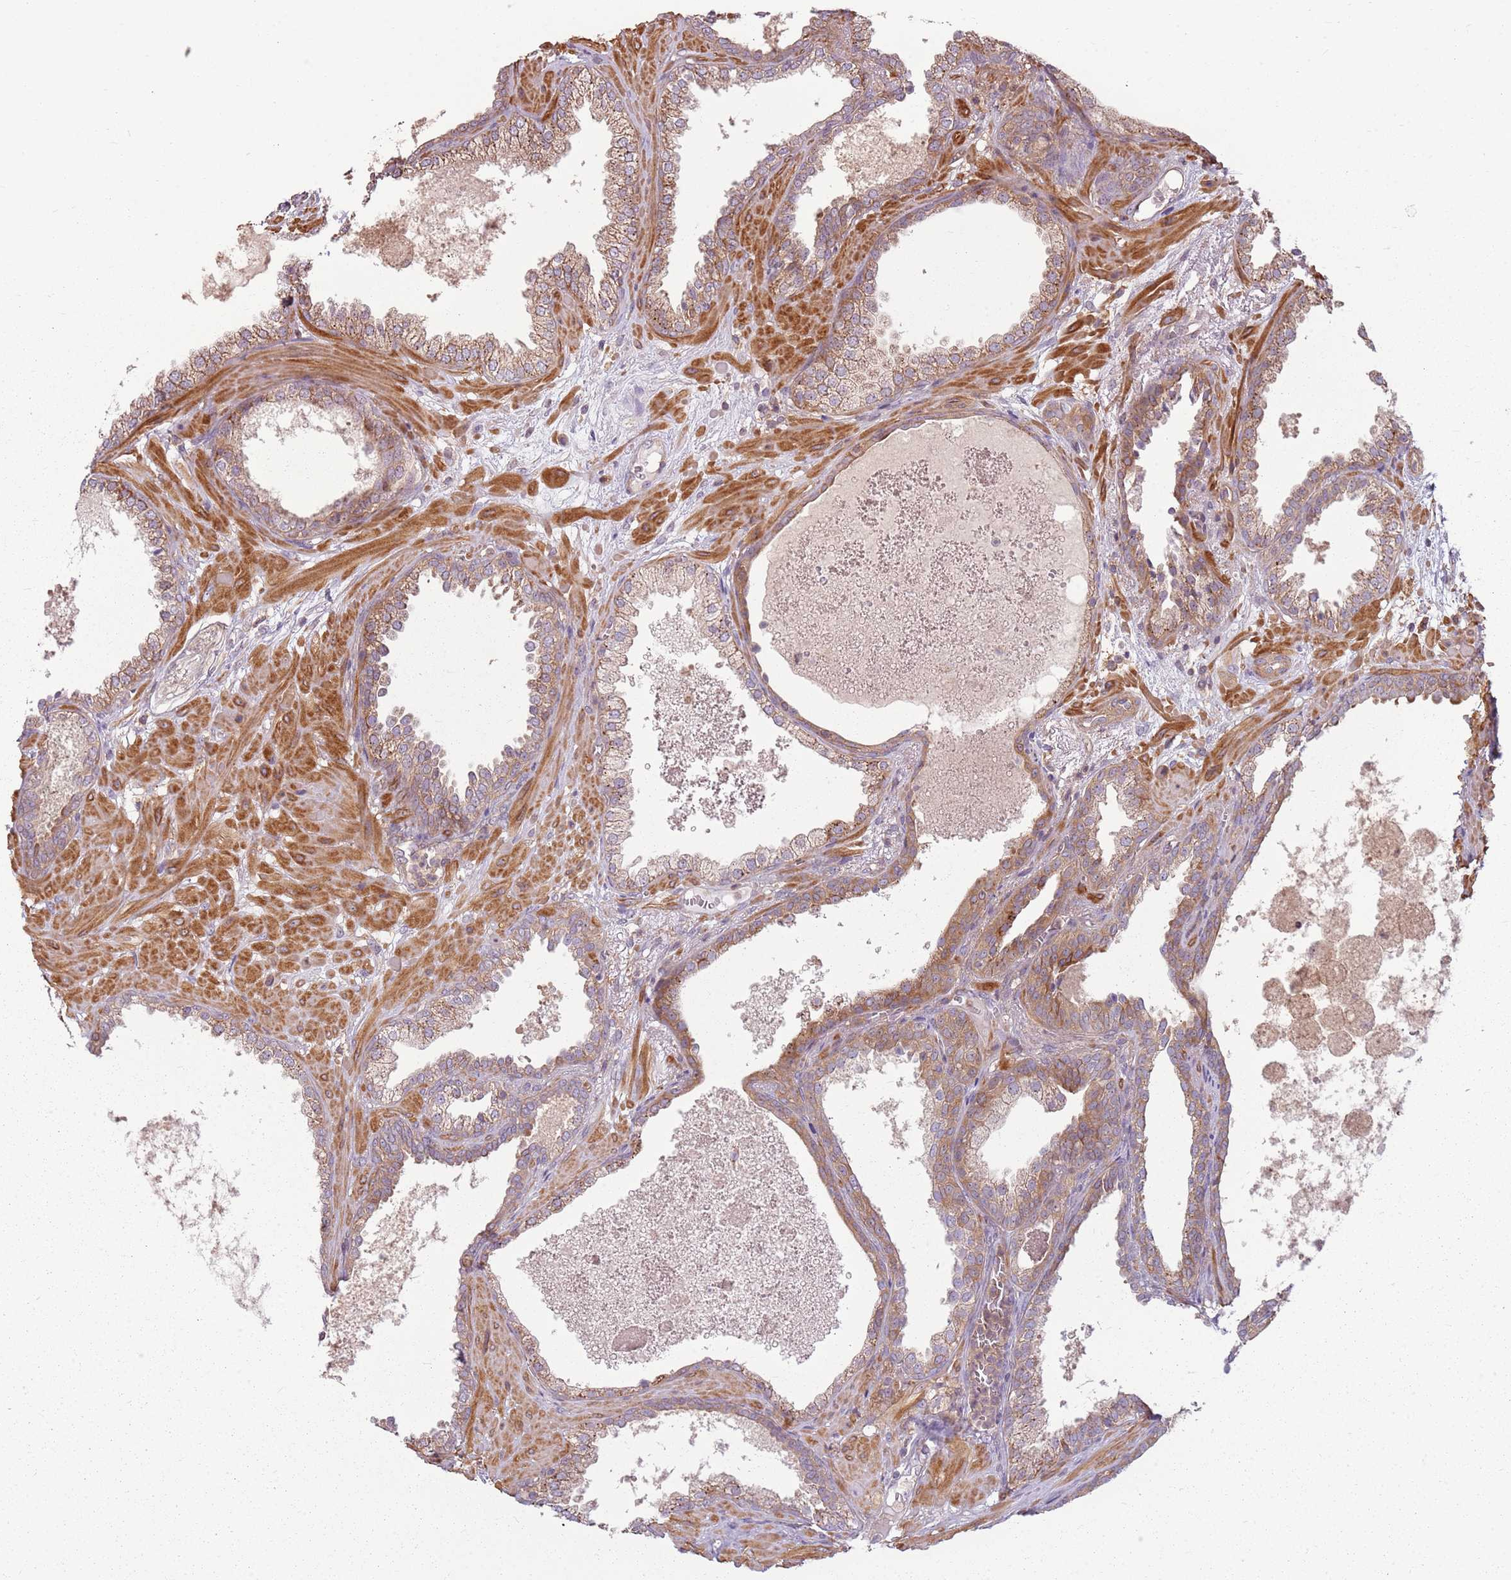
{"staining": {"intensity": "moderate", "quantity": ">75%", "location": "cytoplasmic/membranous"}, "tissue": "prostate cancer", "cell_type": "Tumor cells", "image_type": "cancer", "snomed": [{"axis": "morphology", "description": "Adenocarcinoma, High grade"}, {"axis": "topography", "description": "Prostate"}], "caption": "The image demonstrates staining of high-grade adenocarcinoma (prostate), revealing moderate cytoplasmic/membranous protein staining (brown color) within tumor cells.", "gene": "RPL21", "patient": {"sex": "male", "age": 71}}